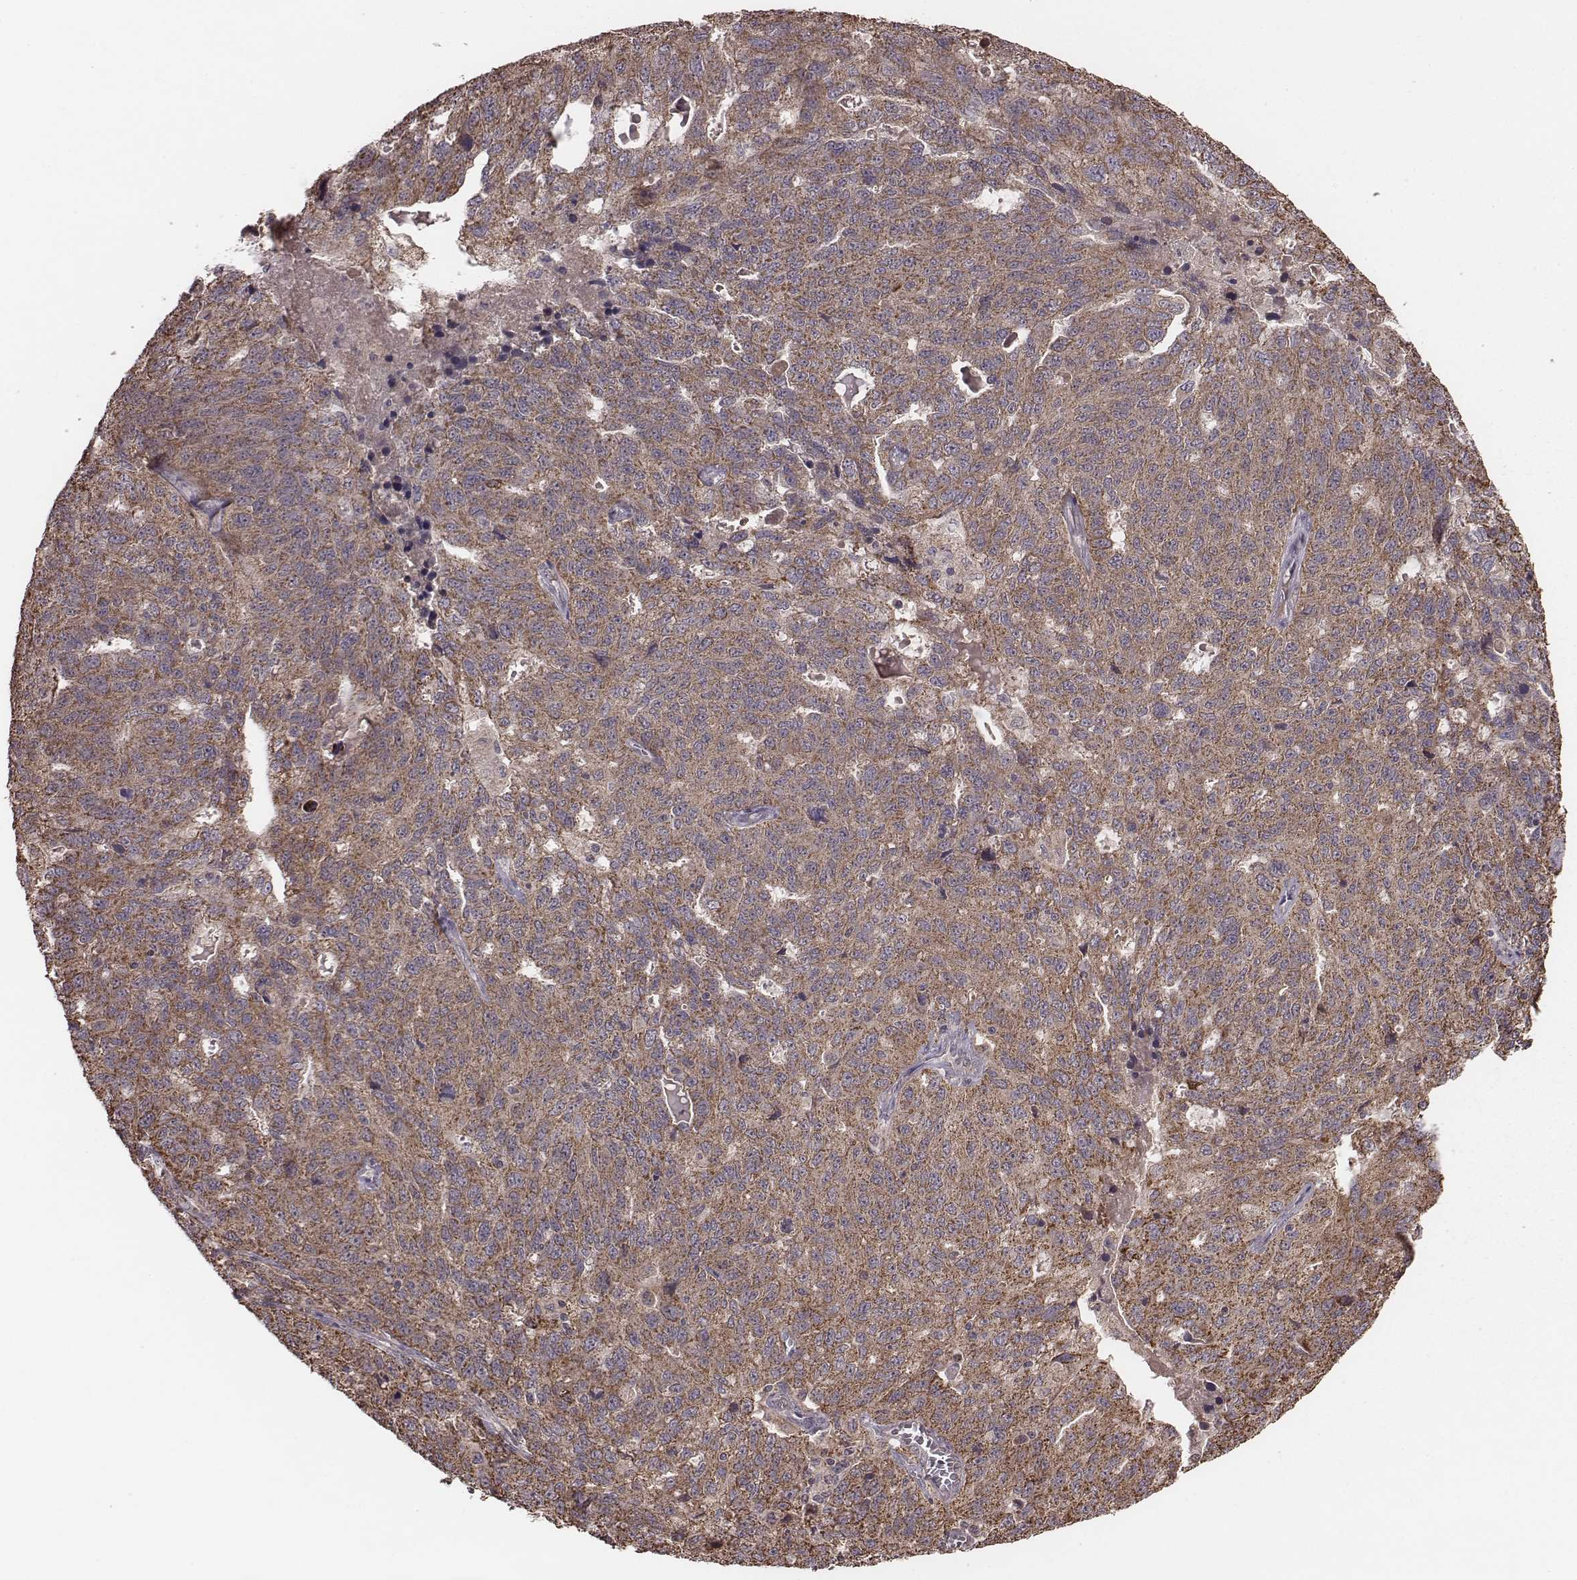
{"staining": {"intensity": "moderate", "quantity": ">75%", "location": "cytoplasmic/membranous"}, "tissue": "ovarian cancer", "cell_type": "Tumor cells", "image_type": "cancer", "snomed": [{"axis": "morphology", "description": "Cystadenocarcinoma, serous, NOS"}, {"axis": "topography", "description": "Ovary"}], "caption": "Ovarian cancer (serous cystadenocarcinoma) stained with DAB immunohistochemistry shows medium levels of moderate cytoplasmic/membranous positivity in approximately >75% of tumor cells.", "gene": "PDCD2L", "patient": {"sex": "female", "age": 71}}